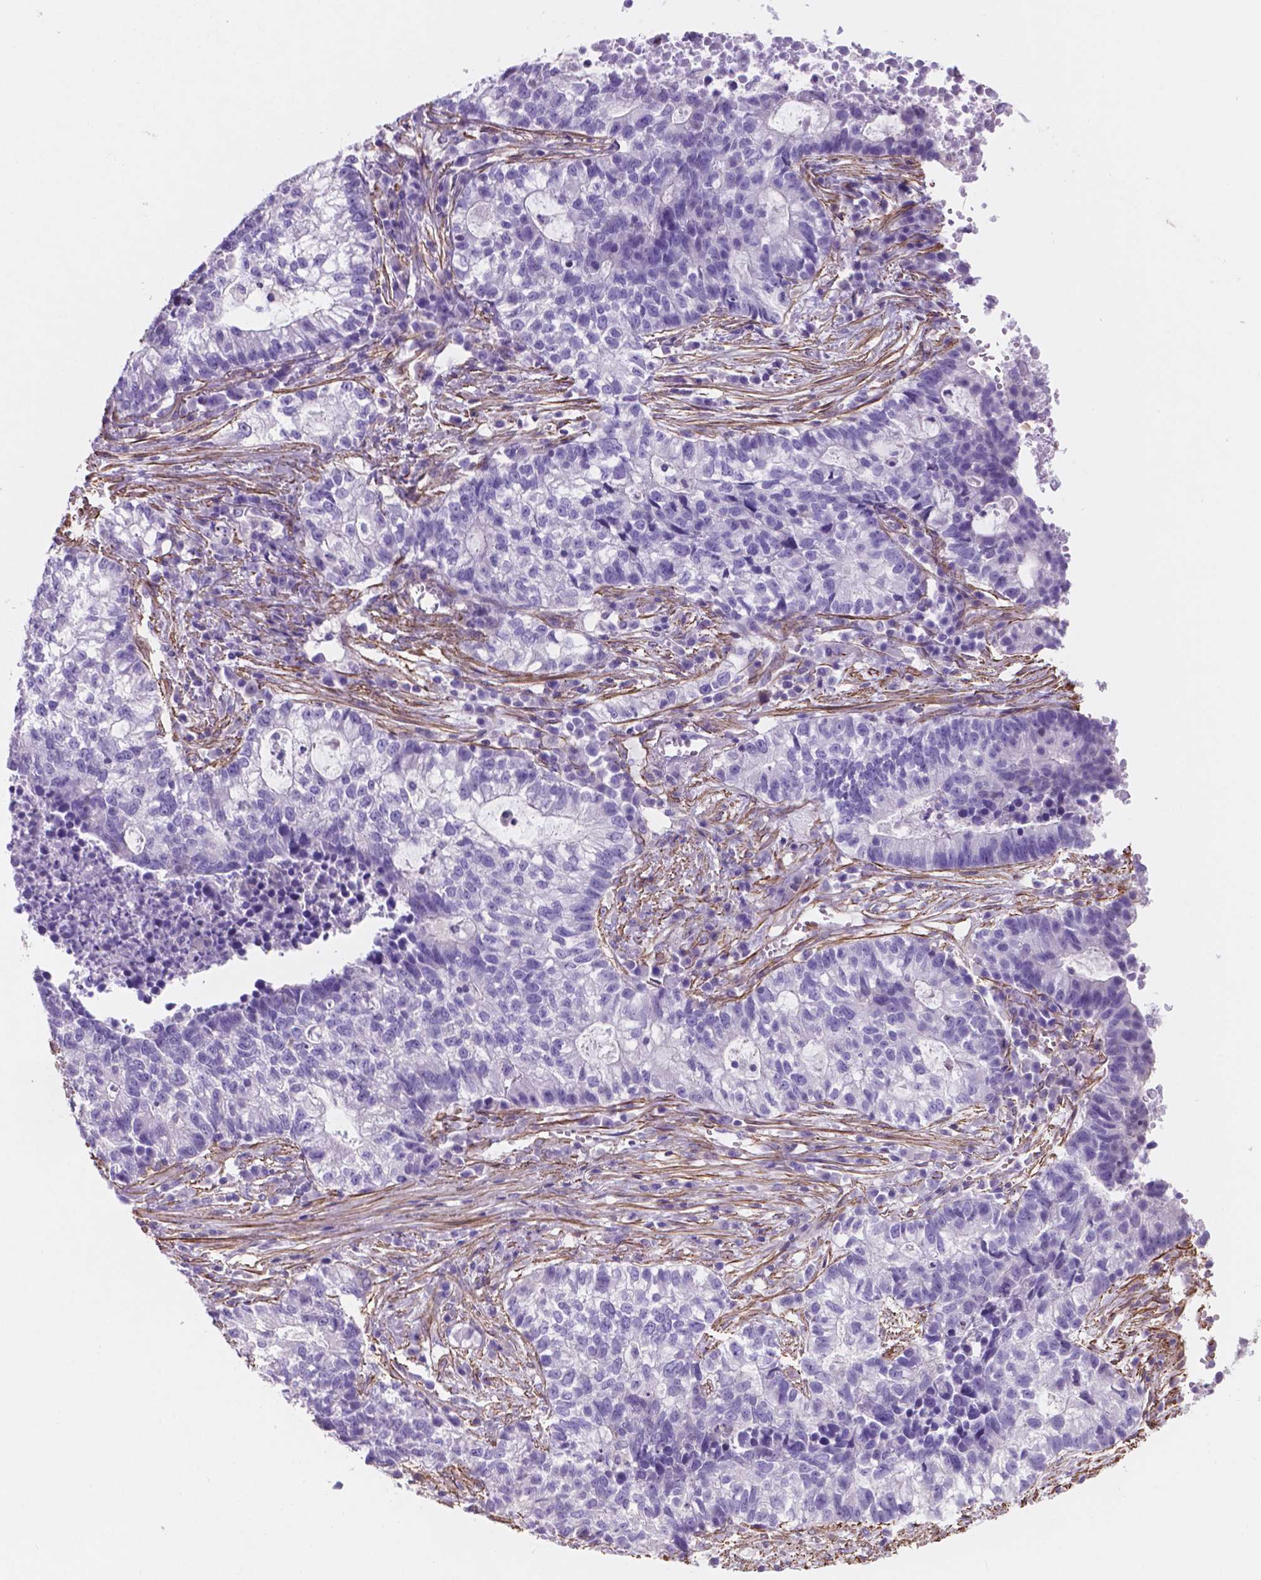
{"staining": {"intensity": "negative", "quantity": "none", "location": "none"}, "tissue": "lung cancer", "cell_type": "Tumor cells", "image_type": "cancer", "snomed": [{"axis": "morphology", "description": "Adenocarcinoma, NOS"}, {"axis": "topography", "description": "Lung"}], "caption": "Immunohistochemistry histopathology image of lung adenocarcinoma stained for a protein (brown), which displays no staining in tumor cells.", "gene": "TOR2A", "patient": {"sex": "male", "age": 57}}